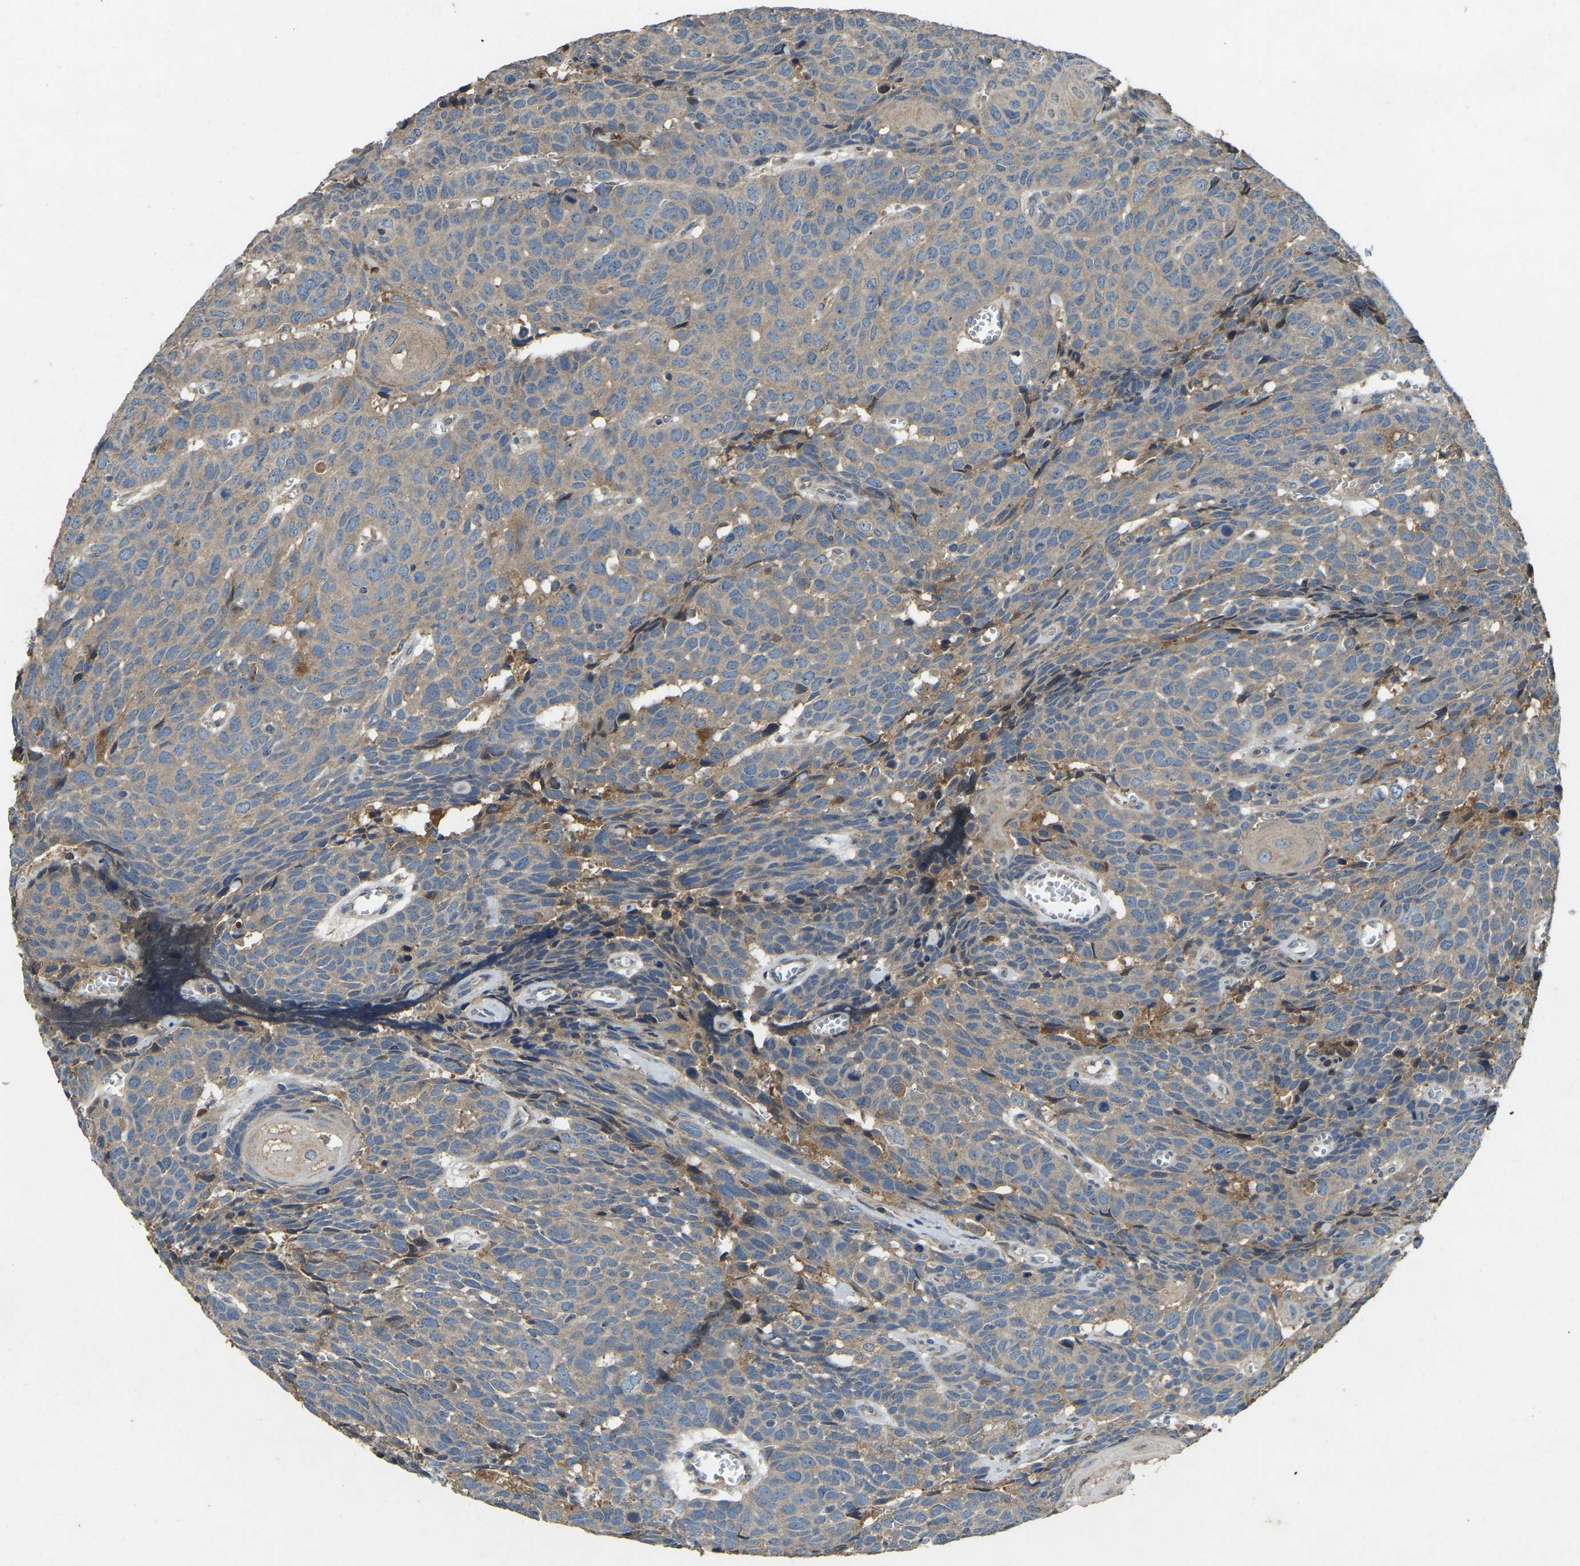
{"staining": {"intensity": "weak", "quantity": "25%-75%", "location": "cytoplasmic/membranous"}, "tissue": "head and neck cancer", "cell_type": "Tumor cells", "image_type": "cancer", "snomed": [{"axis": "morphology", "description": "Squamous cell carcinoma, NOS"}, {"axis": "topography", "description": "Head-Neck"}], "caption": "Protein staining by IHC reveals weak cytoplasmic/membranous expression in about 25%-75% of tumor cells in head and neck squamous cell carcinoma.", "gene": "ATP8B1", "patient": {"sex": "male", "age": 66}}